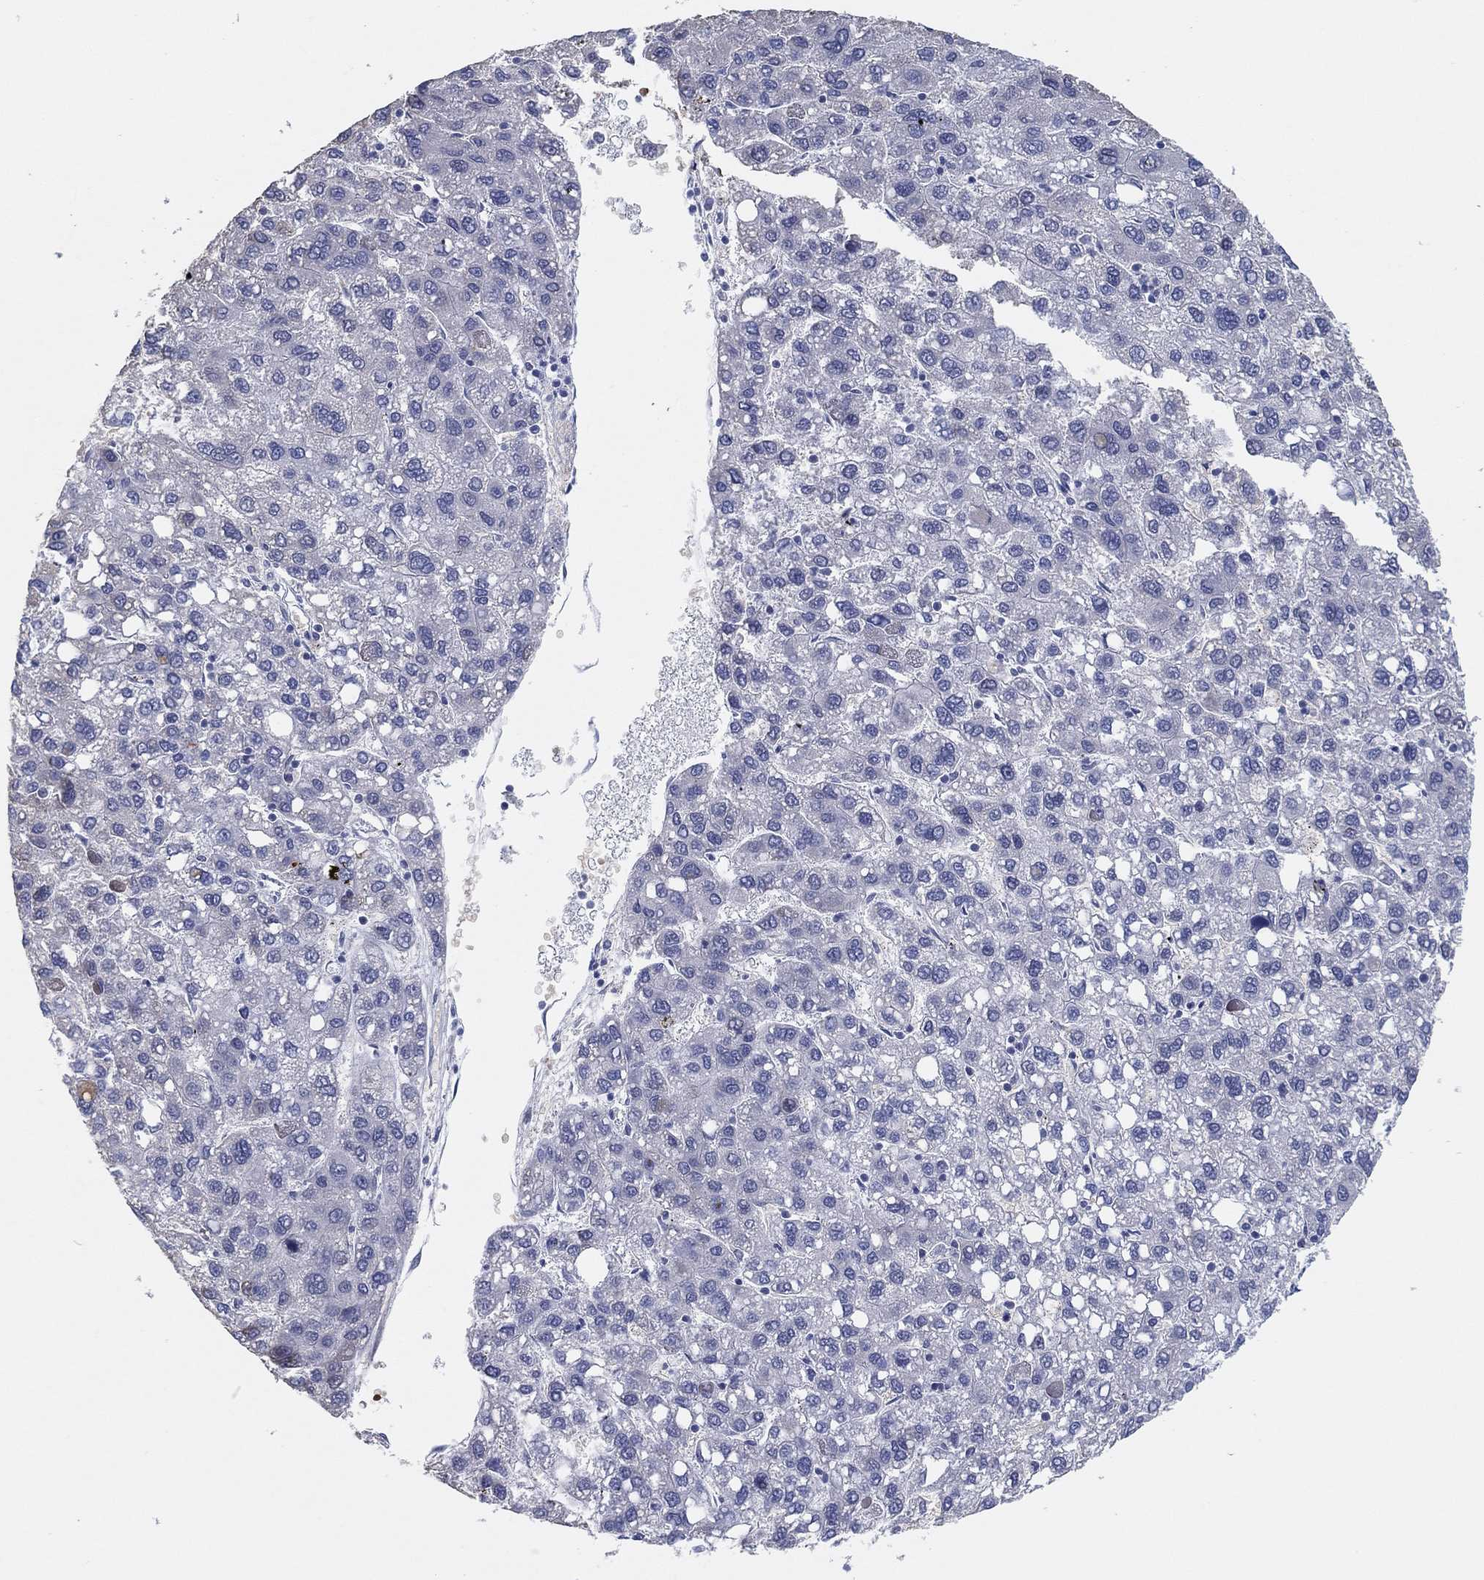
{"staining": {"intensity": "negative", "quantity": "none", "location": "none"}, "tissue": "liver cancer", "cell_type": "Tumor cells", "image_type": "cancer", "snomed": [{"axis": "morphology", "description": "Carcinoma, Hepatocellular, NOS"}, {"axis": "topography", "description": "Liver"}], "caption": "A micrograph of liver cancer (hepatocellular carcinoma) stained for a protein displays no brown staining in tumor cells.", "gene": "HEATR4", "patient": {"sex": "female", "age": 82}}